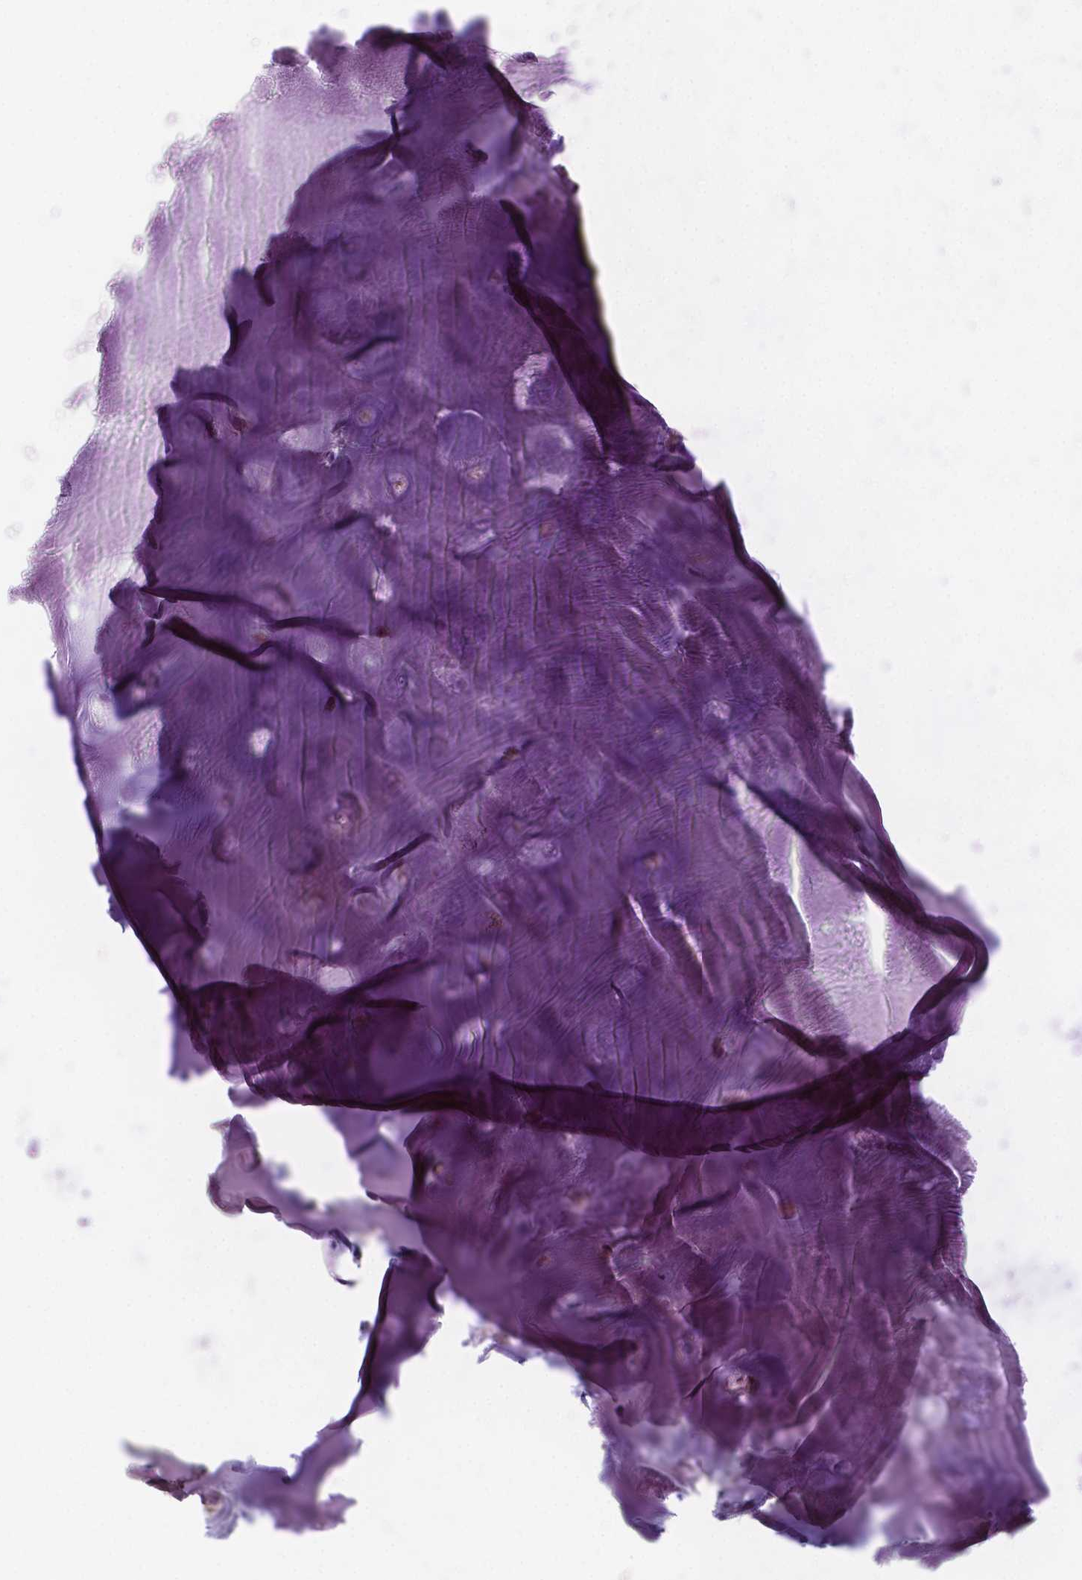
{"staining": {"intensity": "weak", "quantity": "<25%", "location": "cytoplasmic/membranous"}, "tissue": "adipose tissue", "cell_type": "Adipocytes", "image_type": "normal", "snomed": [{"axis": "morphology", "description": "Normal tissue, NOS"}, {"axis": "morphology", "description": "Squamous cell carcinoma, NOS"}, {"axis": "topography", "description": "Cartilage tissue"}, {"axis": "topography", "description": "Bronchus"}, {"axis": "topography", "description": "Lung"}], "caption": "Micrograph shows no protein expression in adipocytes of normal adipose tissue.", "gene": "SBSN", "patient": {"sex": "male", "age": 66}}